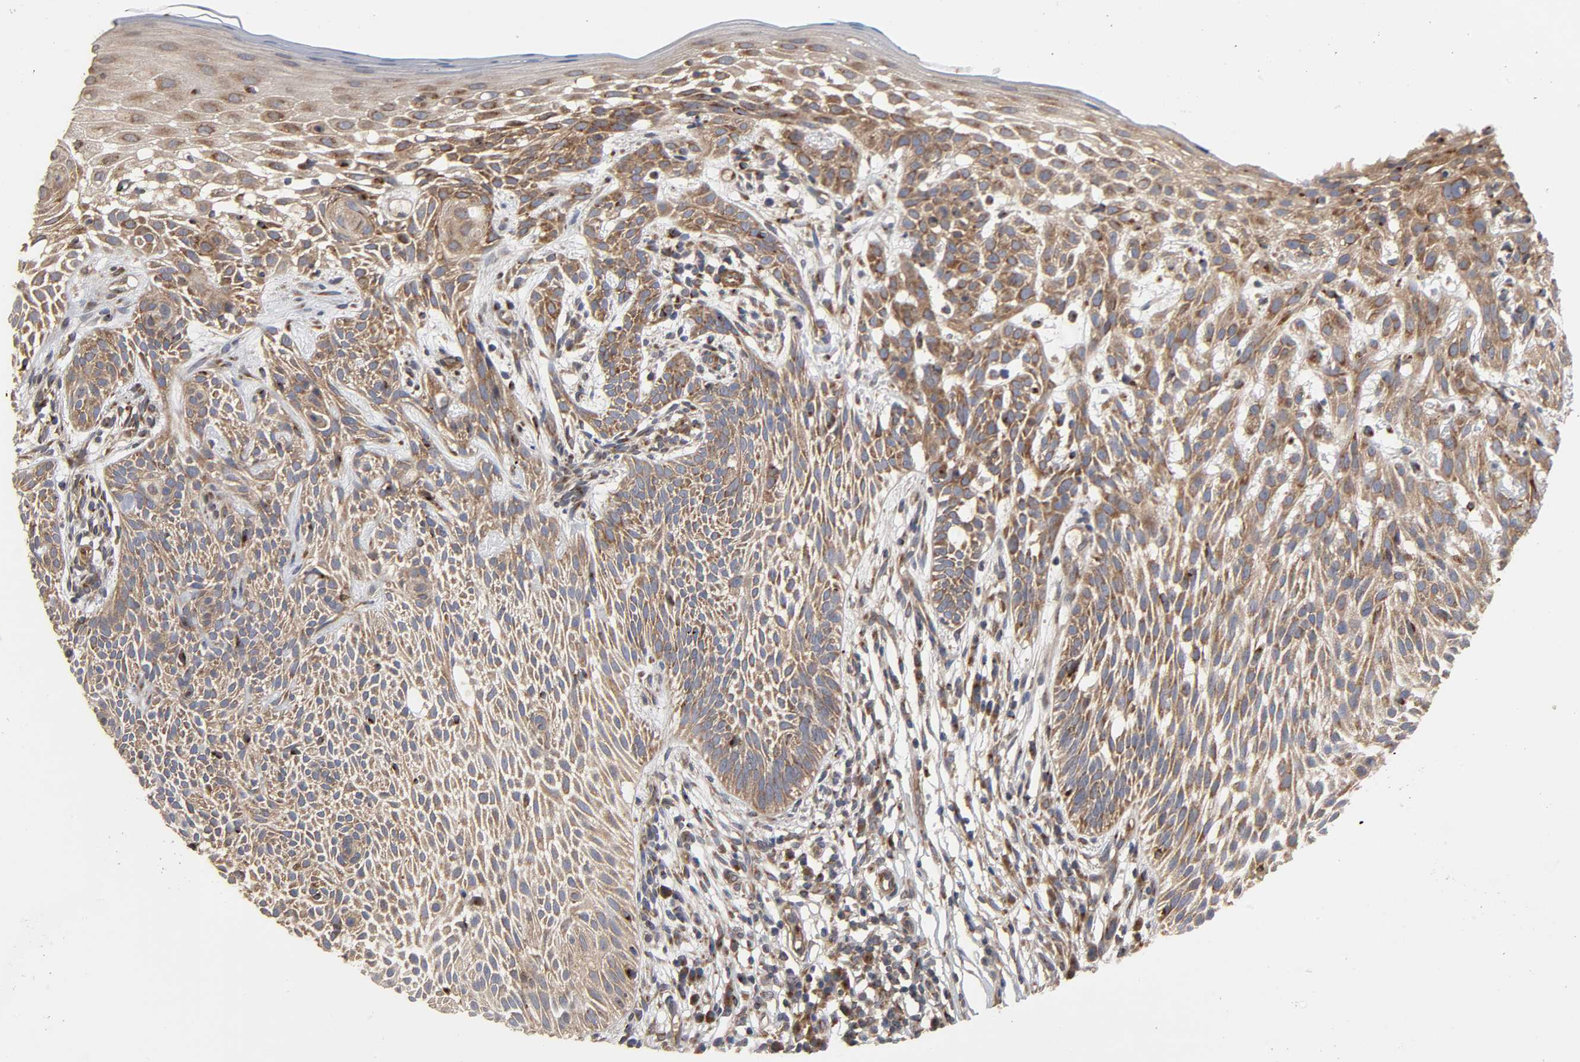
{"staining": {"intensity": "moderate", "quantity": ">75%", "location": "cytoplasmic/membranous"}, "tissue": "skin cancer", "cell_type": "Tumor cells", "image_type": "cancer", "snomed": [{"axis": "morphology", "description": "Normal tissue, NOS"}, {"axis": "morphology", "description": "Basal cell carcinoma"}, {"axis": "topography", "description": "Skin"}], "caption": "Immunohistochemical staining of human skin basal cell carcinoma reveals moderate cytoplasmic/membranous protein positivity in about >75% of tumor cells.", "gene": "GNPTG", "patient": {"sex": "female", "age": 69}}